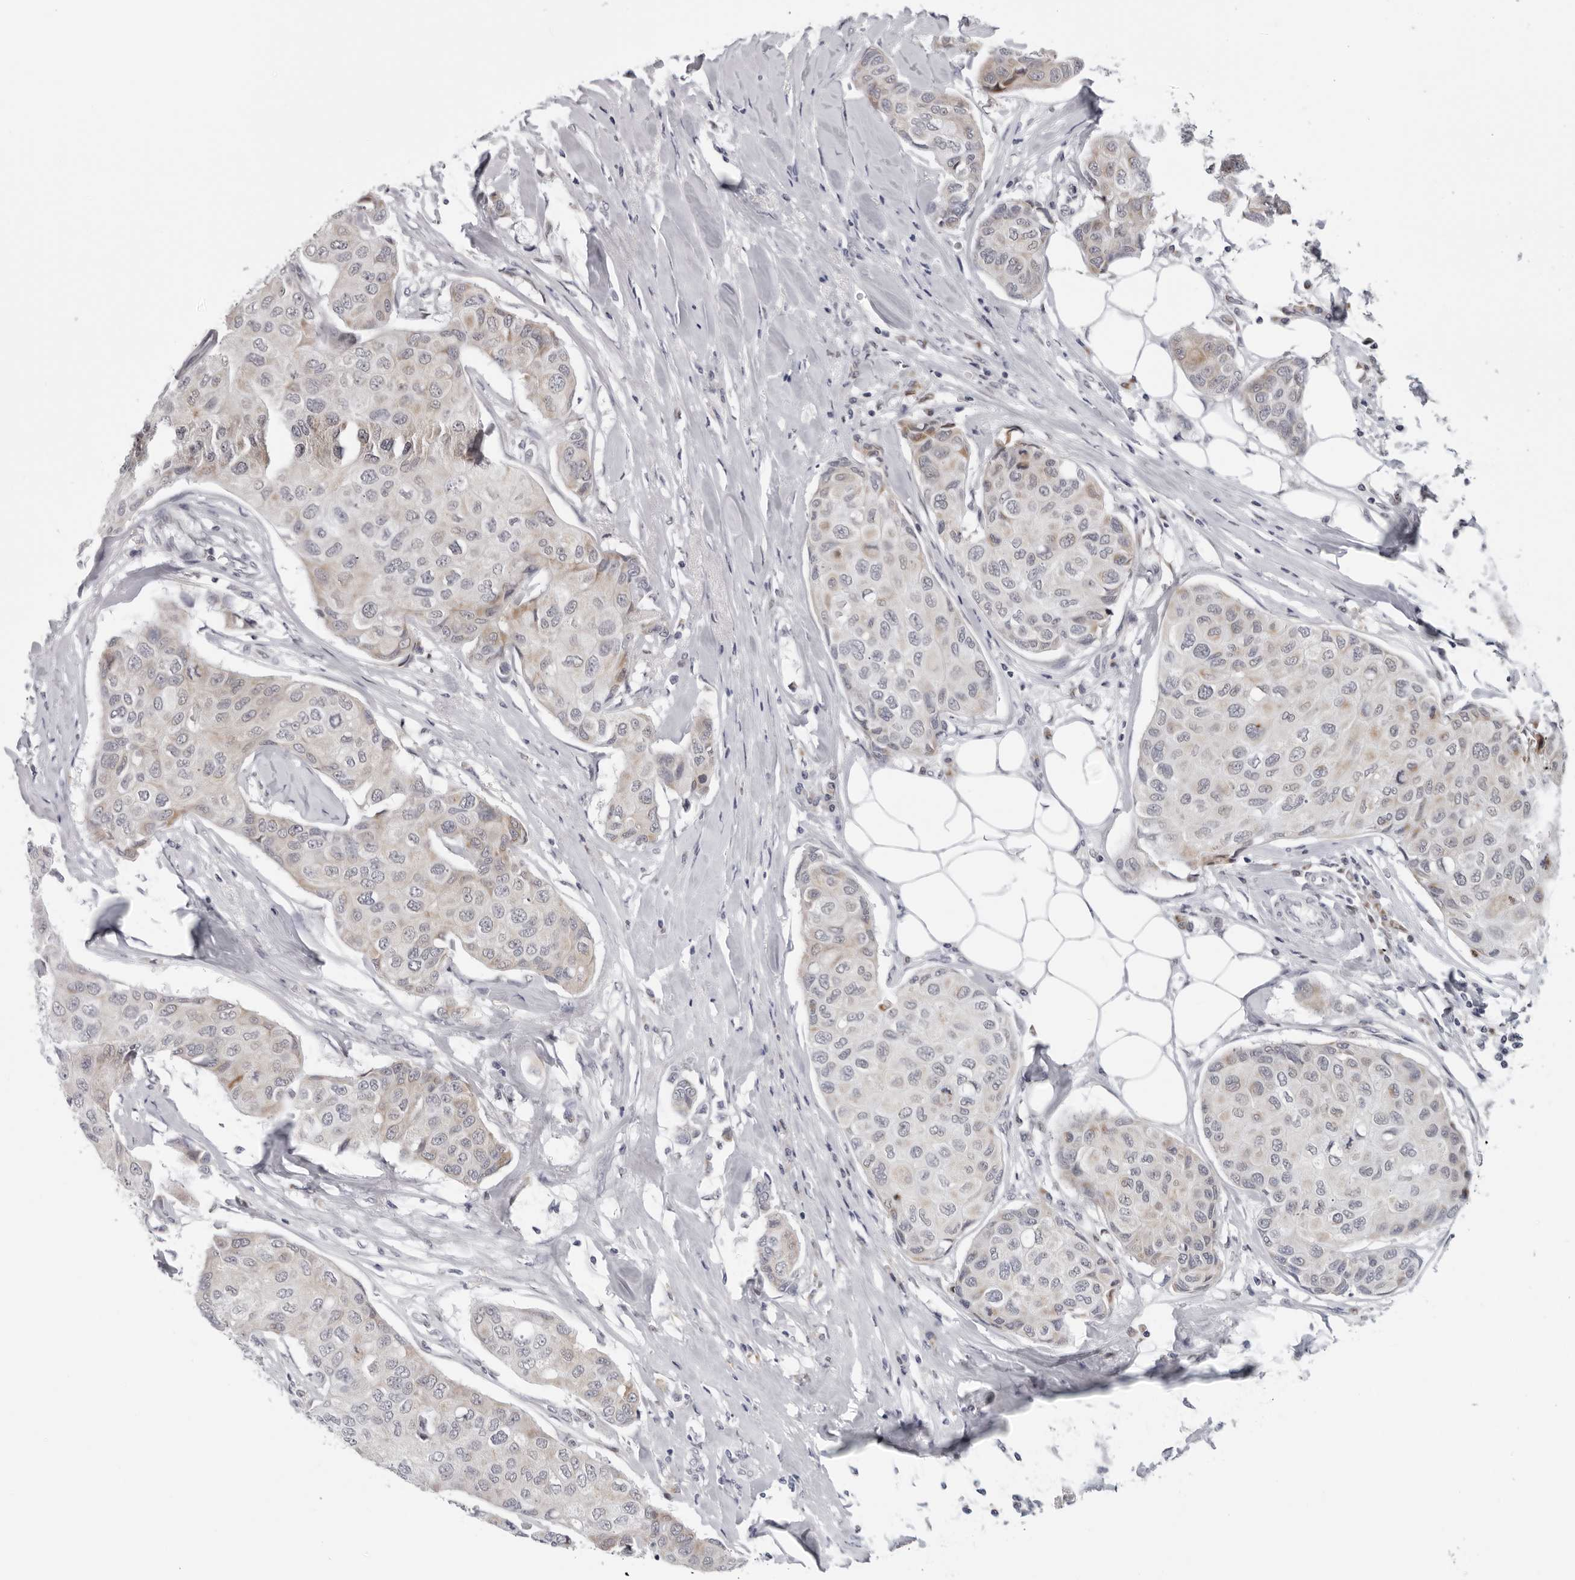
{"staining": {"intensity": "negative", "quantity": "none", "location": "none"}, "tissue": "breast cancer", "cell_type": "Tumor cells", "image_type": "cancer", "snomed": [{"axis": "morphology", "description": "Duct carcinoma"}, {"axis": "topography", "description": "Breast"}], "caption": "Immunohistochemical staining of human breast infiltrating ductal carcinoma displays no significant expression in tumor cells.", "gene": "CPT2", "patient": {"sex": "female", "age": 80}}